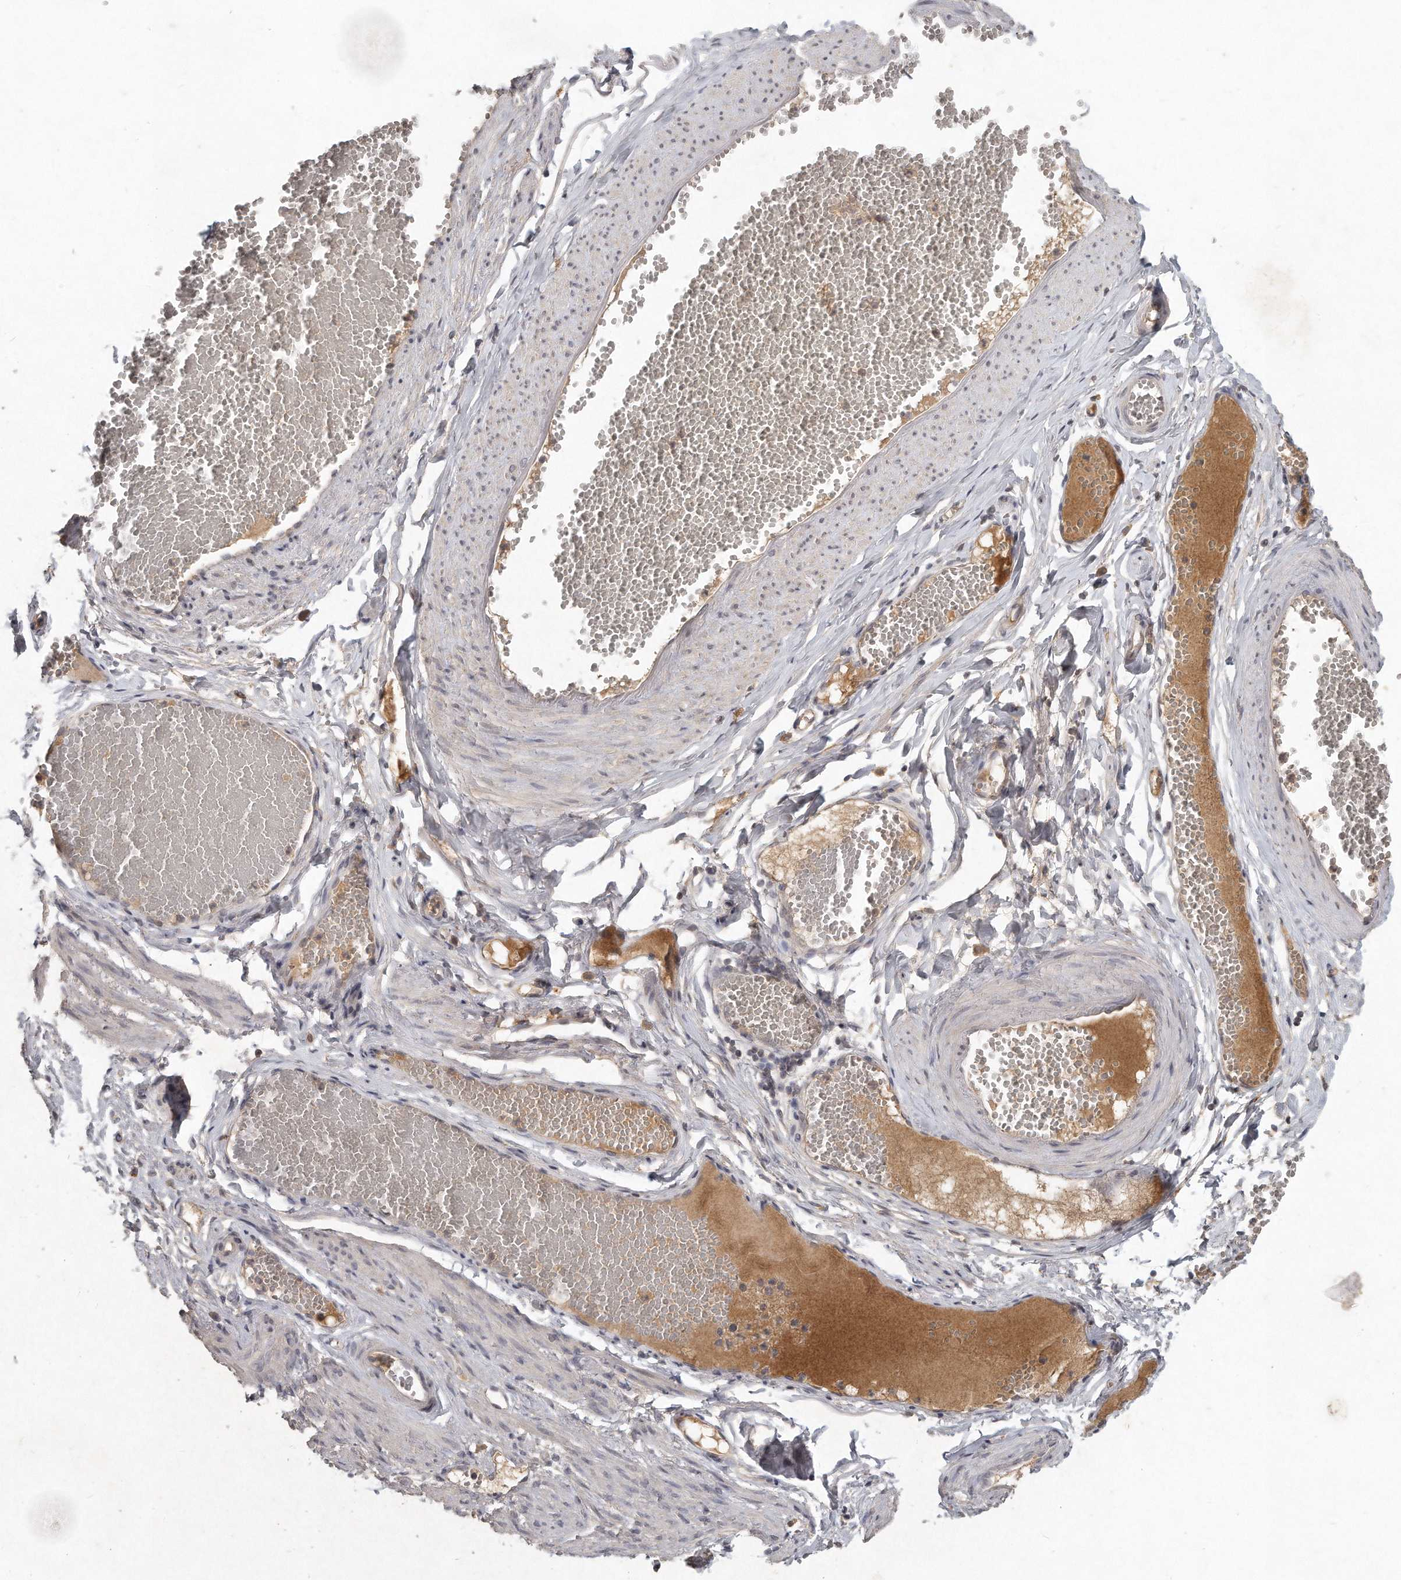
{"staining": {"intensity": "weak", "quantity": ">75%", "location": "cytoplasmic/membranous"}, "tissue": "adipose tissue", "cell_type": "Adipocytes", "image_type": "normal", "snomed": [{"axis": "morphology", "description": "Normal tissue, NOS"}, {"axis": "topography", "description": "Smooth muscle"}, {"axis": "topography", "description": "Peripheral nerve tissue"}], "caption": "Immunohistochemical staining of normal human adipose tissue displays low levels of weak cytoplasmic/membranous expression in about >75% of adipocytes. Nuclei are stained in blue.", "gene": "LGALS8", "patient": {"sex": "female", "age": 39}}